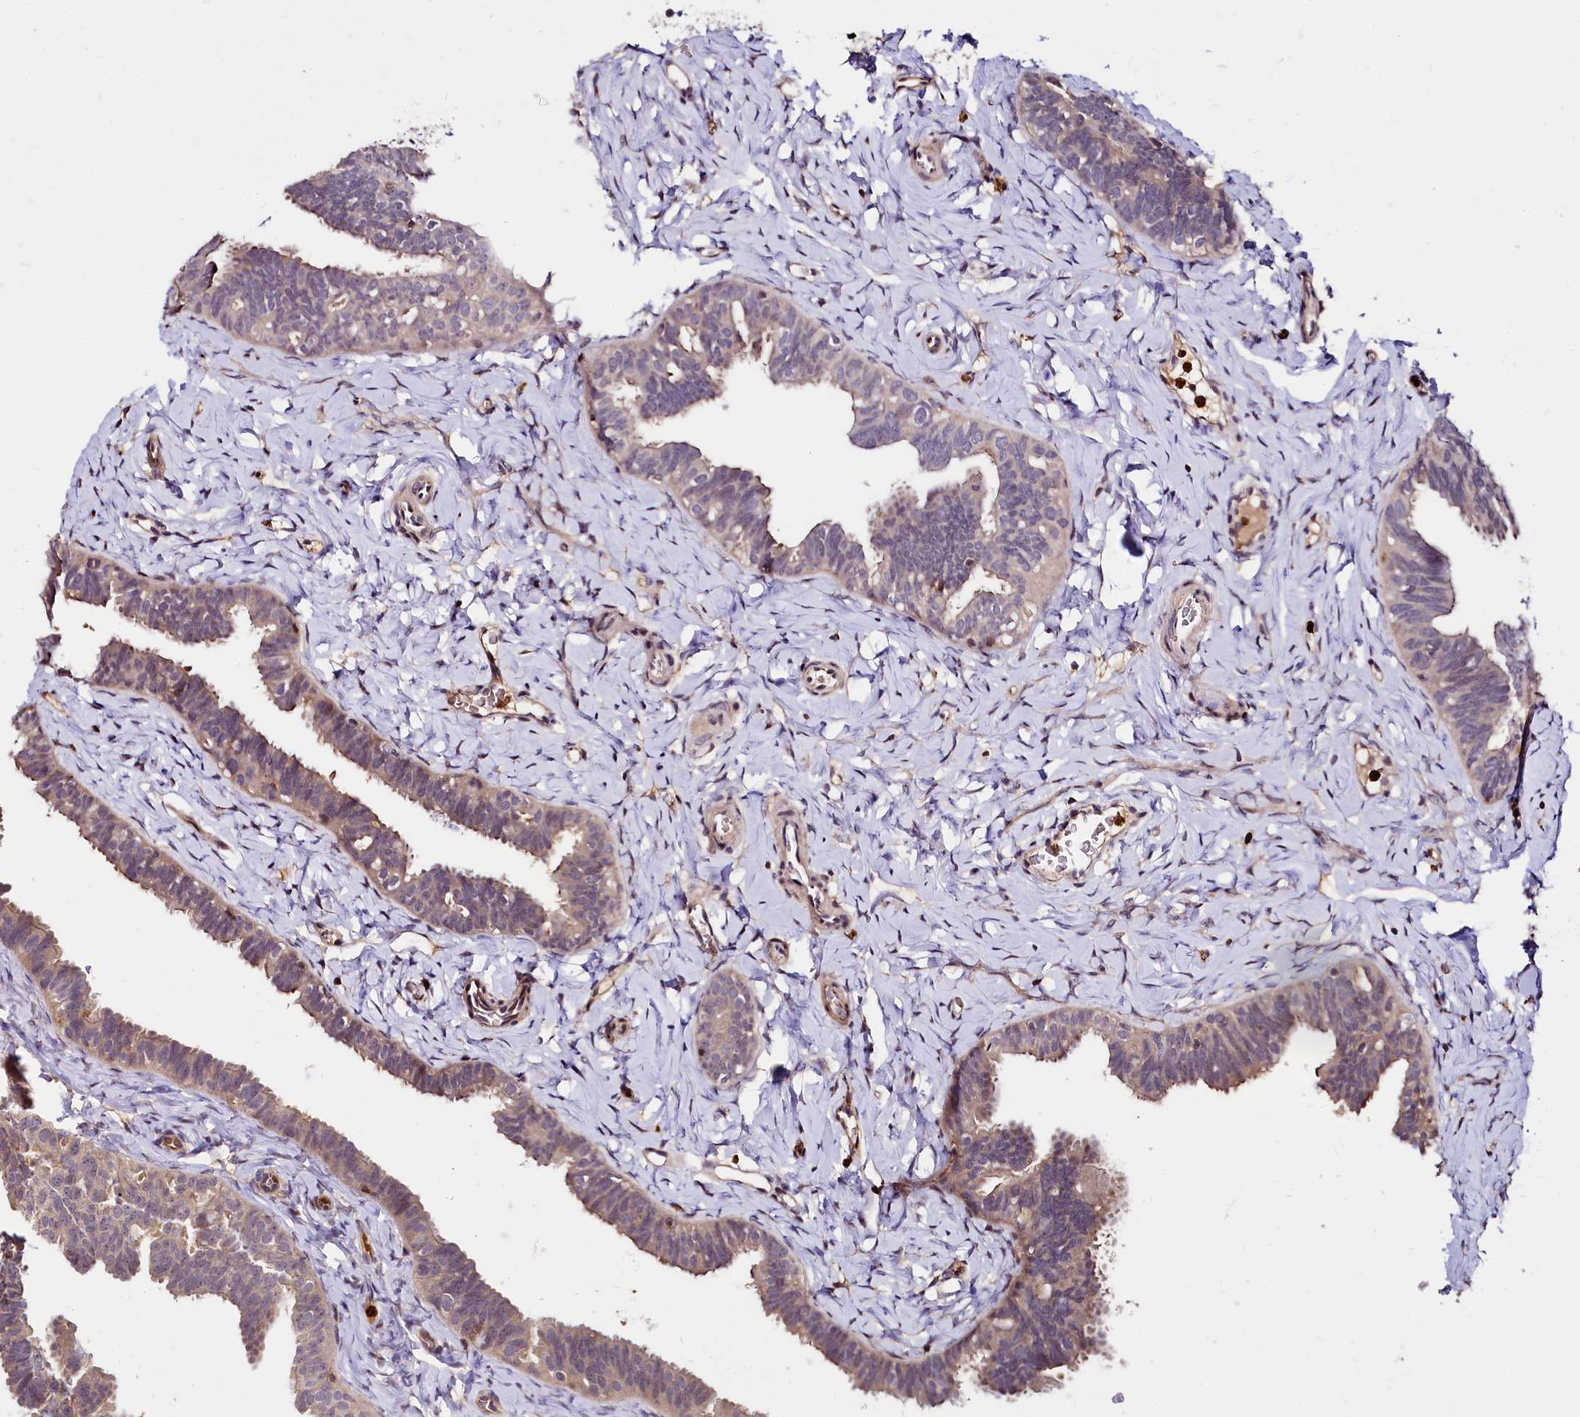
{"staining": {"intensity": "weak", "quantity": "25%-75%", "location": "cytoplasmic/membranous"}, "tissue": "fallopian tube", "cell_type": "Glandular cells", "image_type": "normal", "snomed": [{"axis": "morphology", "description": "Normal tissue, NOS"}, {"axis": "topography", "description": "Fallopian tube"}], "caption": "Protein staining exhibits weak cytoplasmic/membranous expression in approximately 25%-75% of glandular cells in unremarkable fallopian tube. (Brightfield microscopy of DAB IHC at high magnification).", "gene": "ATG101", "patient": {"sex": "female", "age": 65}}